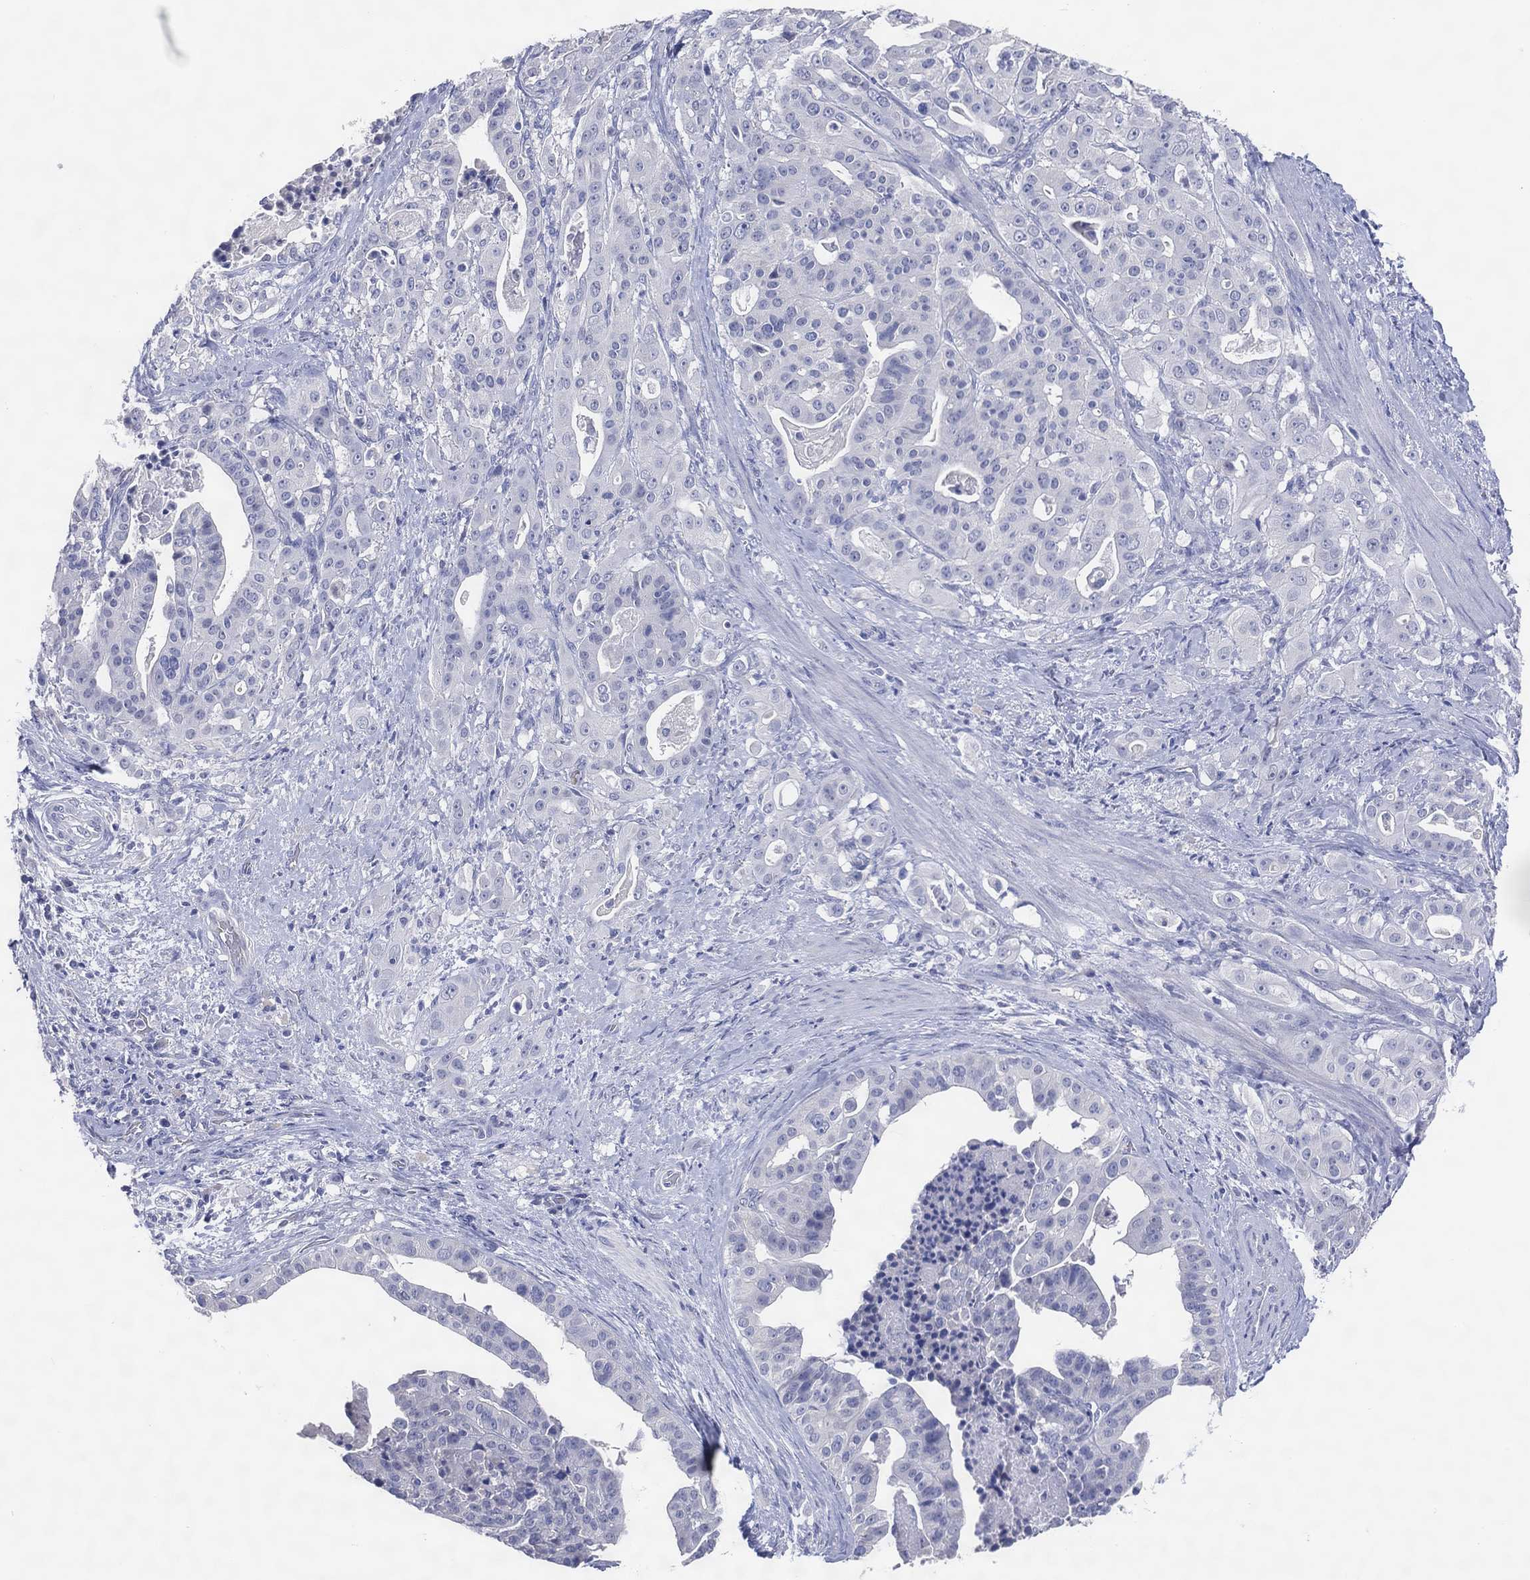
{"staining": {"intensity": "negative", "quantity": "none", "location": "none"}, "tissue": "stomach cancer", "cell_type": "Tumor cells", "image_type": "cancer", "snomed": [{"axis": "morphology", "description": "Adenocarcinoma, NOS"}, {"axis": "topography", "description": "Stomach"}], "caption": "Immunohistochemistry image of neoplastic tissue: adenocarcinoma (stomach) stained with DAB (3,3'-diaminobenzidine) reveals no significant protein expression in tumor cells.", "gene": "DNAH6", "patient": {"sex": "male", "age": 48}}